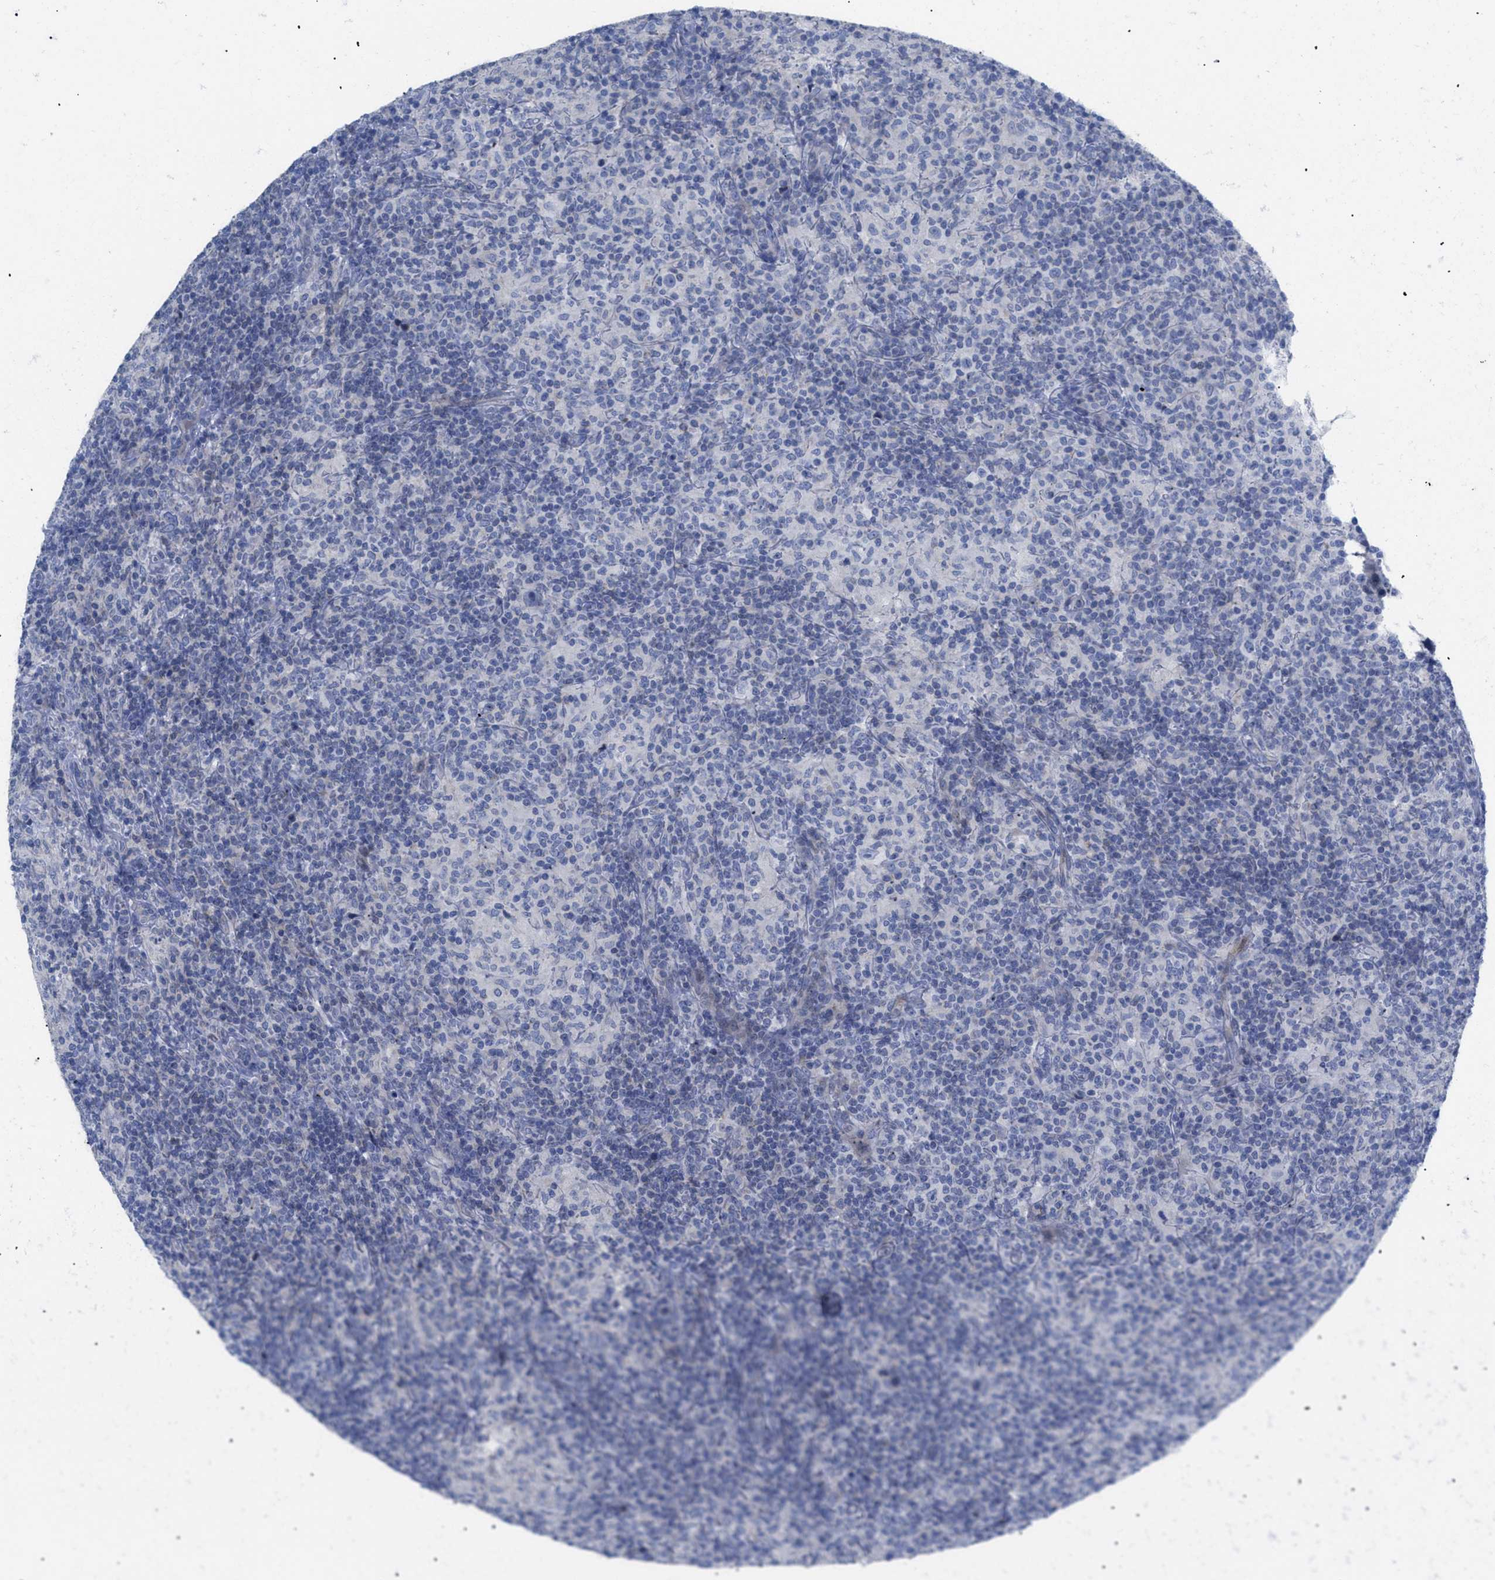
{"staining": {"intensity": "negative", "quantity": "none", "location": "none"}, "tissue": "lymphoma", "cell_type": "Tumor cells", "image_type": "cancer", "snomed": [{"axis": "morphology", "description": "Hodgkin's disease, NOS"}, {"axis": "topography", "description": "Lymph node"}], "caption": "This is an immunohistochemistry micrograph of lymphoma. There is no expression in tumor cells.", "gene": "CAV3", "patient": {"sex": "male", "age": 70}}